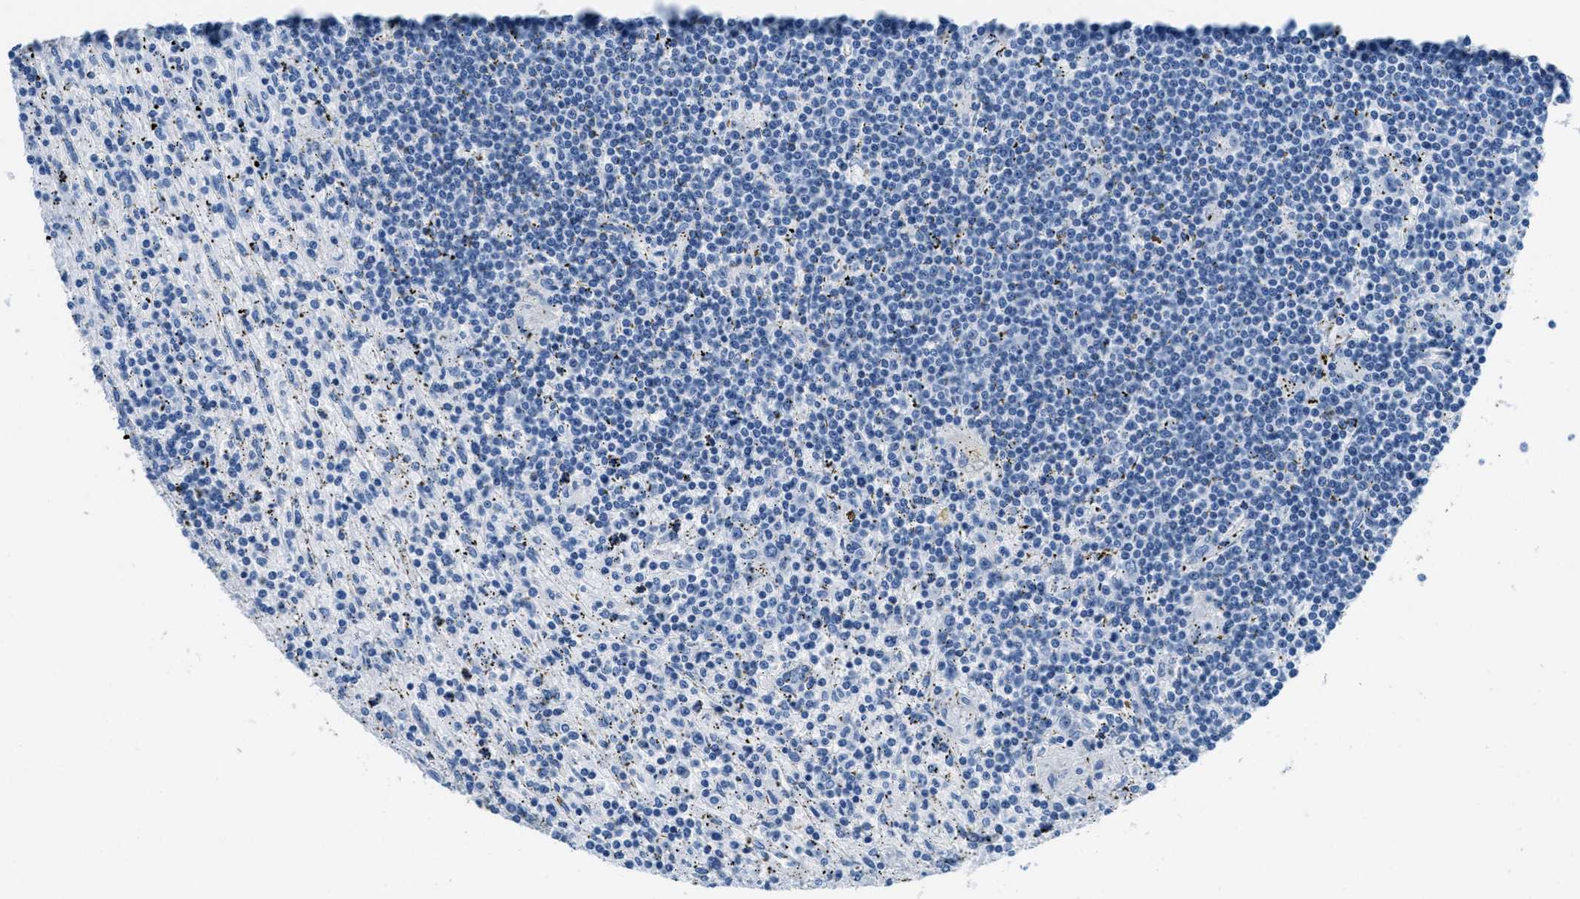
{"staining": {"intensity": "negative", "quantity": "none", "location": "none"}, "tissue": "lymphoma", "cell_type": "Tumor cells", "image_type": "cancer", "snomed": [{"axis": "morphology", "description": "Malignant lymphoma, non-Hodgkin's type, Low grade"}, {"axis": "topography", "description": "Spleen"}], "caption": "A histopathology image of lymphoma stained for a protein displays no brown staining in tumor cells.", "gene": "MGARP", "patient": {"sex": "male", "age": 76}}